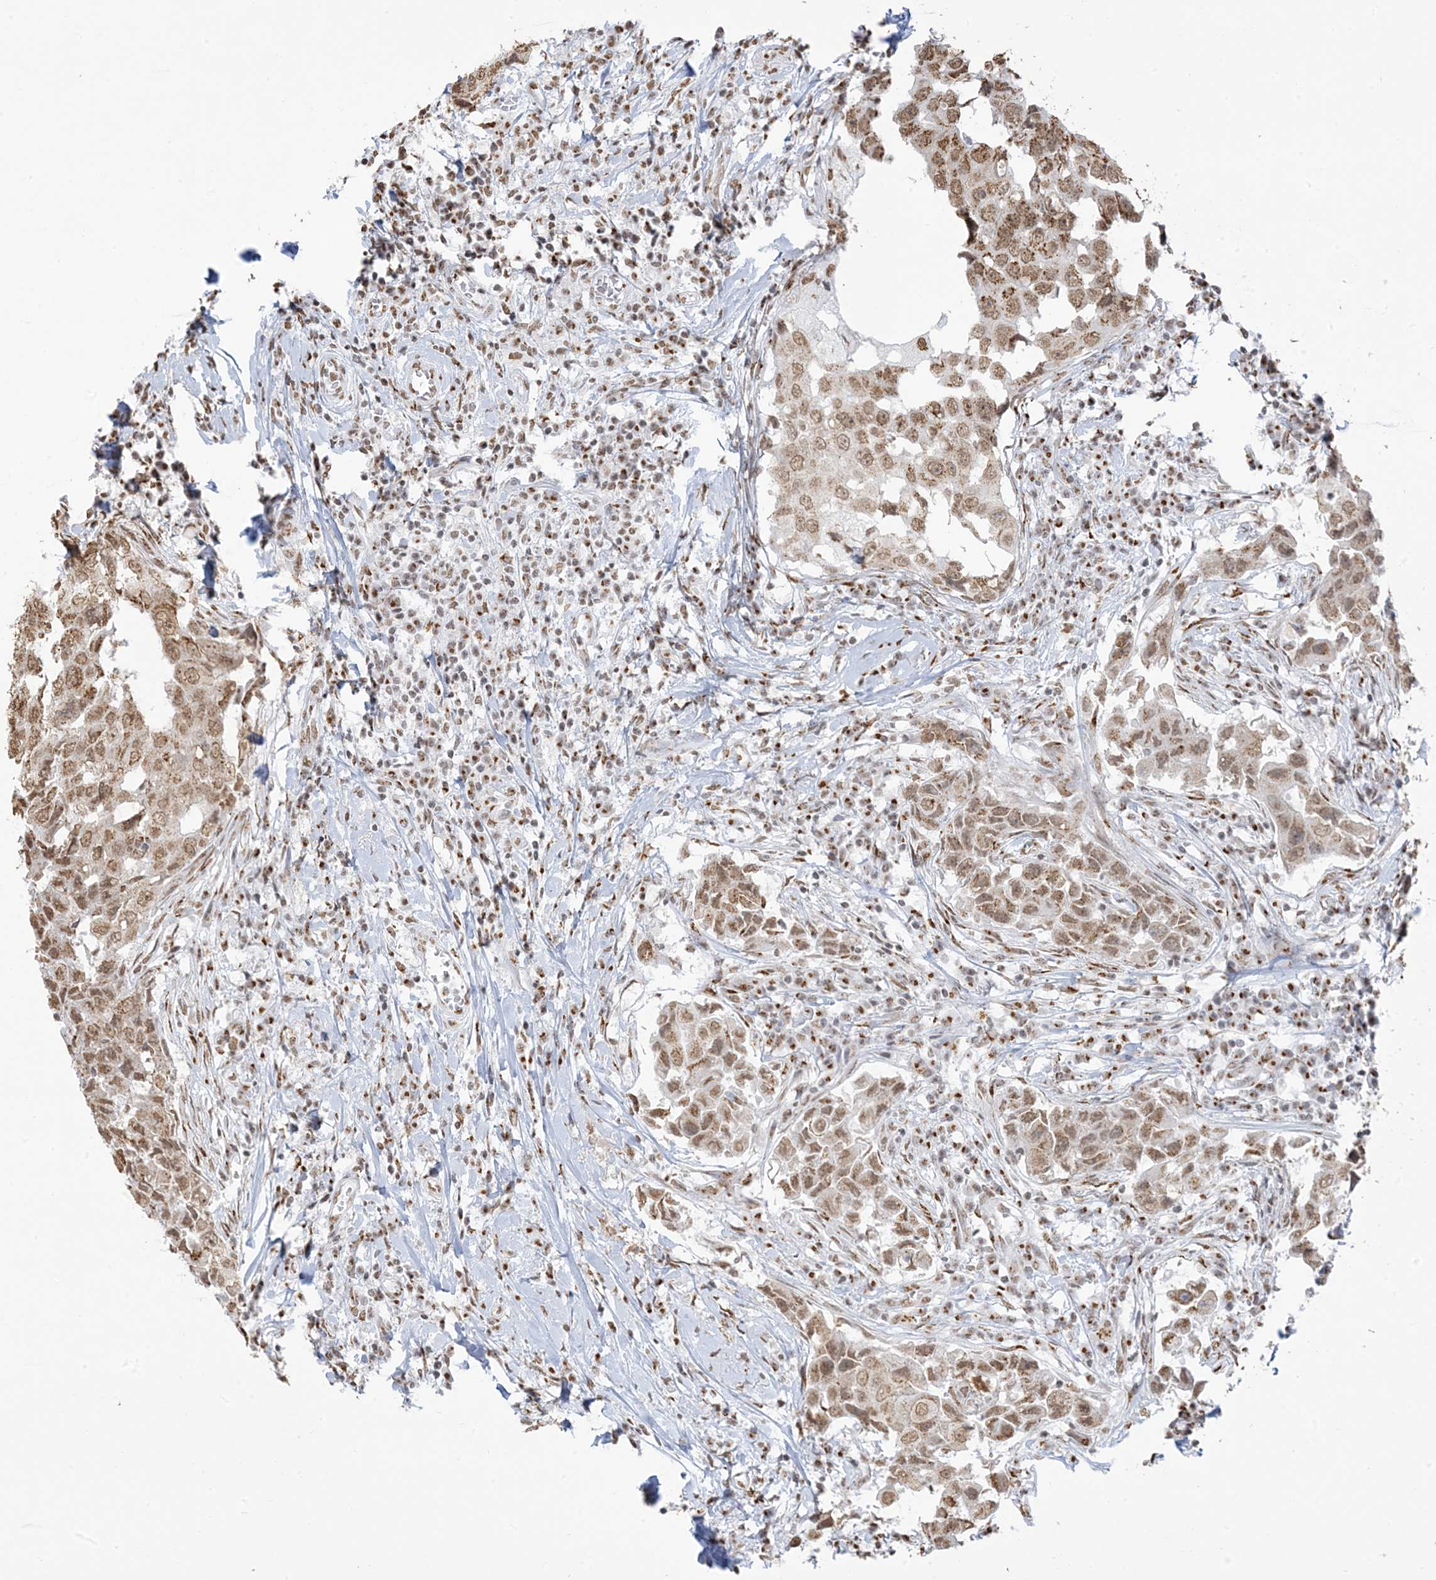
{"staining": {"intensity": "moderate", "quantity": ">75%", "location": "cytoplasmic/membranous,nuclear"}, "tissue": "breast cancer", "cell_type": "Tumor cells", "image_type": "cancer", "snomed": [{"axis": "morphology", "description": "Duct carcinoma"}, {"axis": "topography", "description": "Breast"}], "caption": "Breast cancer stained with a protein marker reveals moderate staining in tumor cells.", "gene": "GPR107", "patient": {"sex": "female", "age": 27}}